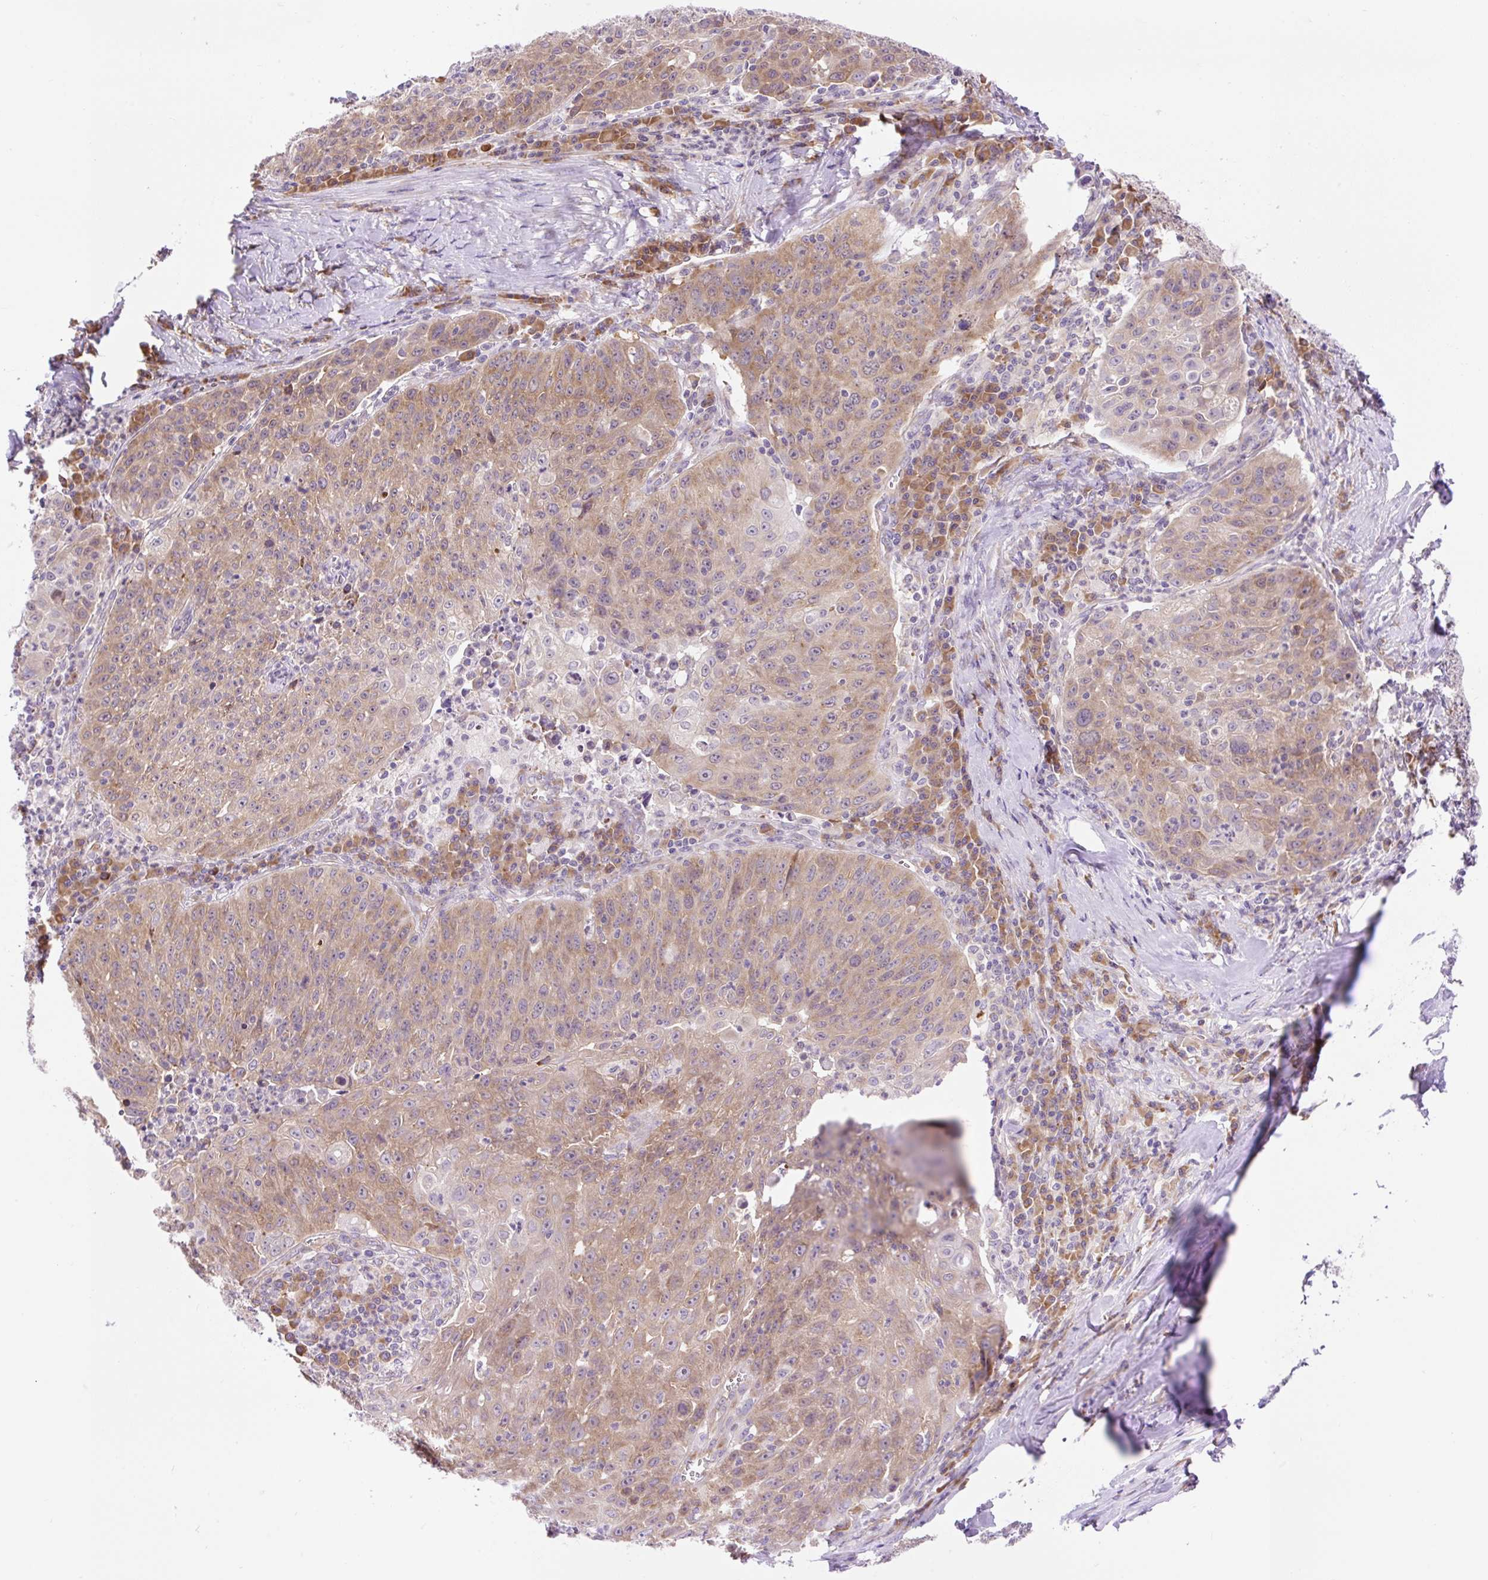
{"staining": {"intensity": "moderate", "quantity": ">75%", "location": "cytoplasmic/membranous"}, "tissue": "lung cancer", "cell_type": "Tumor cells", "image_type": "cancer", "snomed": [{"axis": "morphology", "description": "Squamous cell carcinoma, NOS"}, {"axis": "morphology", "description": "Squamous cell carcinoma, metastatic, NOS"}, {"axis": "topography", "description": "Bronchus"}, {"axis": "topography", "description": "Lung"}], "caption": "Protein expression analysis of lung cancer (metastatic squamous cell carcinoma) exhibits moderate cytoplasmic/membranous staining in approximately >75% of tumor cells.", "gene": "GPR45", "patient": {"sex": "male", "age": 62}}